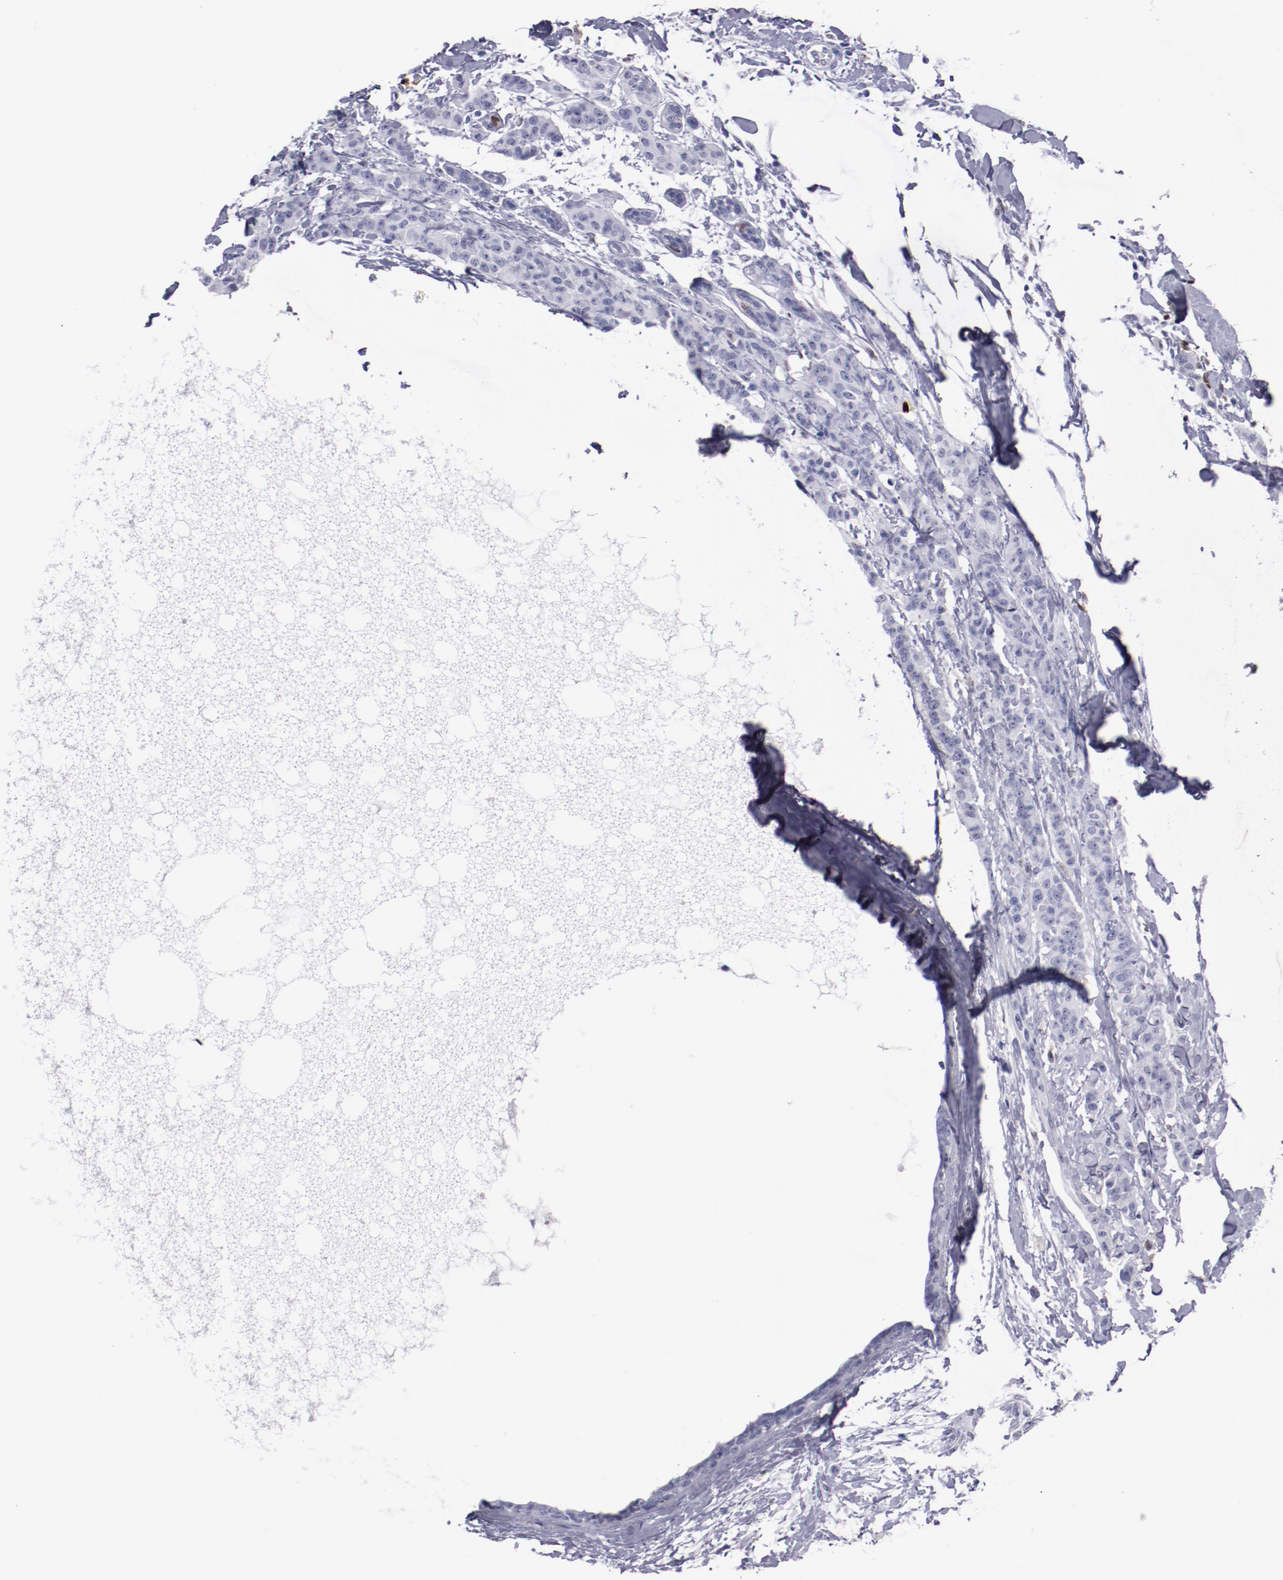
{"staining": {"intensity": "negative", "quantity": "none", "location": "none"}, "tissue": "breast cancer", "cell_type": "Tumor cells", "image_type": "cancer", "snomed": [{"axis": "morphology", "description": "Duct carcinoma"}, {"axis": "topography", "description": "Breast"}], "caption": "Photomicrograph shows no protein expression in tumor cells of breast invasive ductal carcinoma tissue.", "gene": "IRF8", "patient": {"sex": "female", "age": 40}}